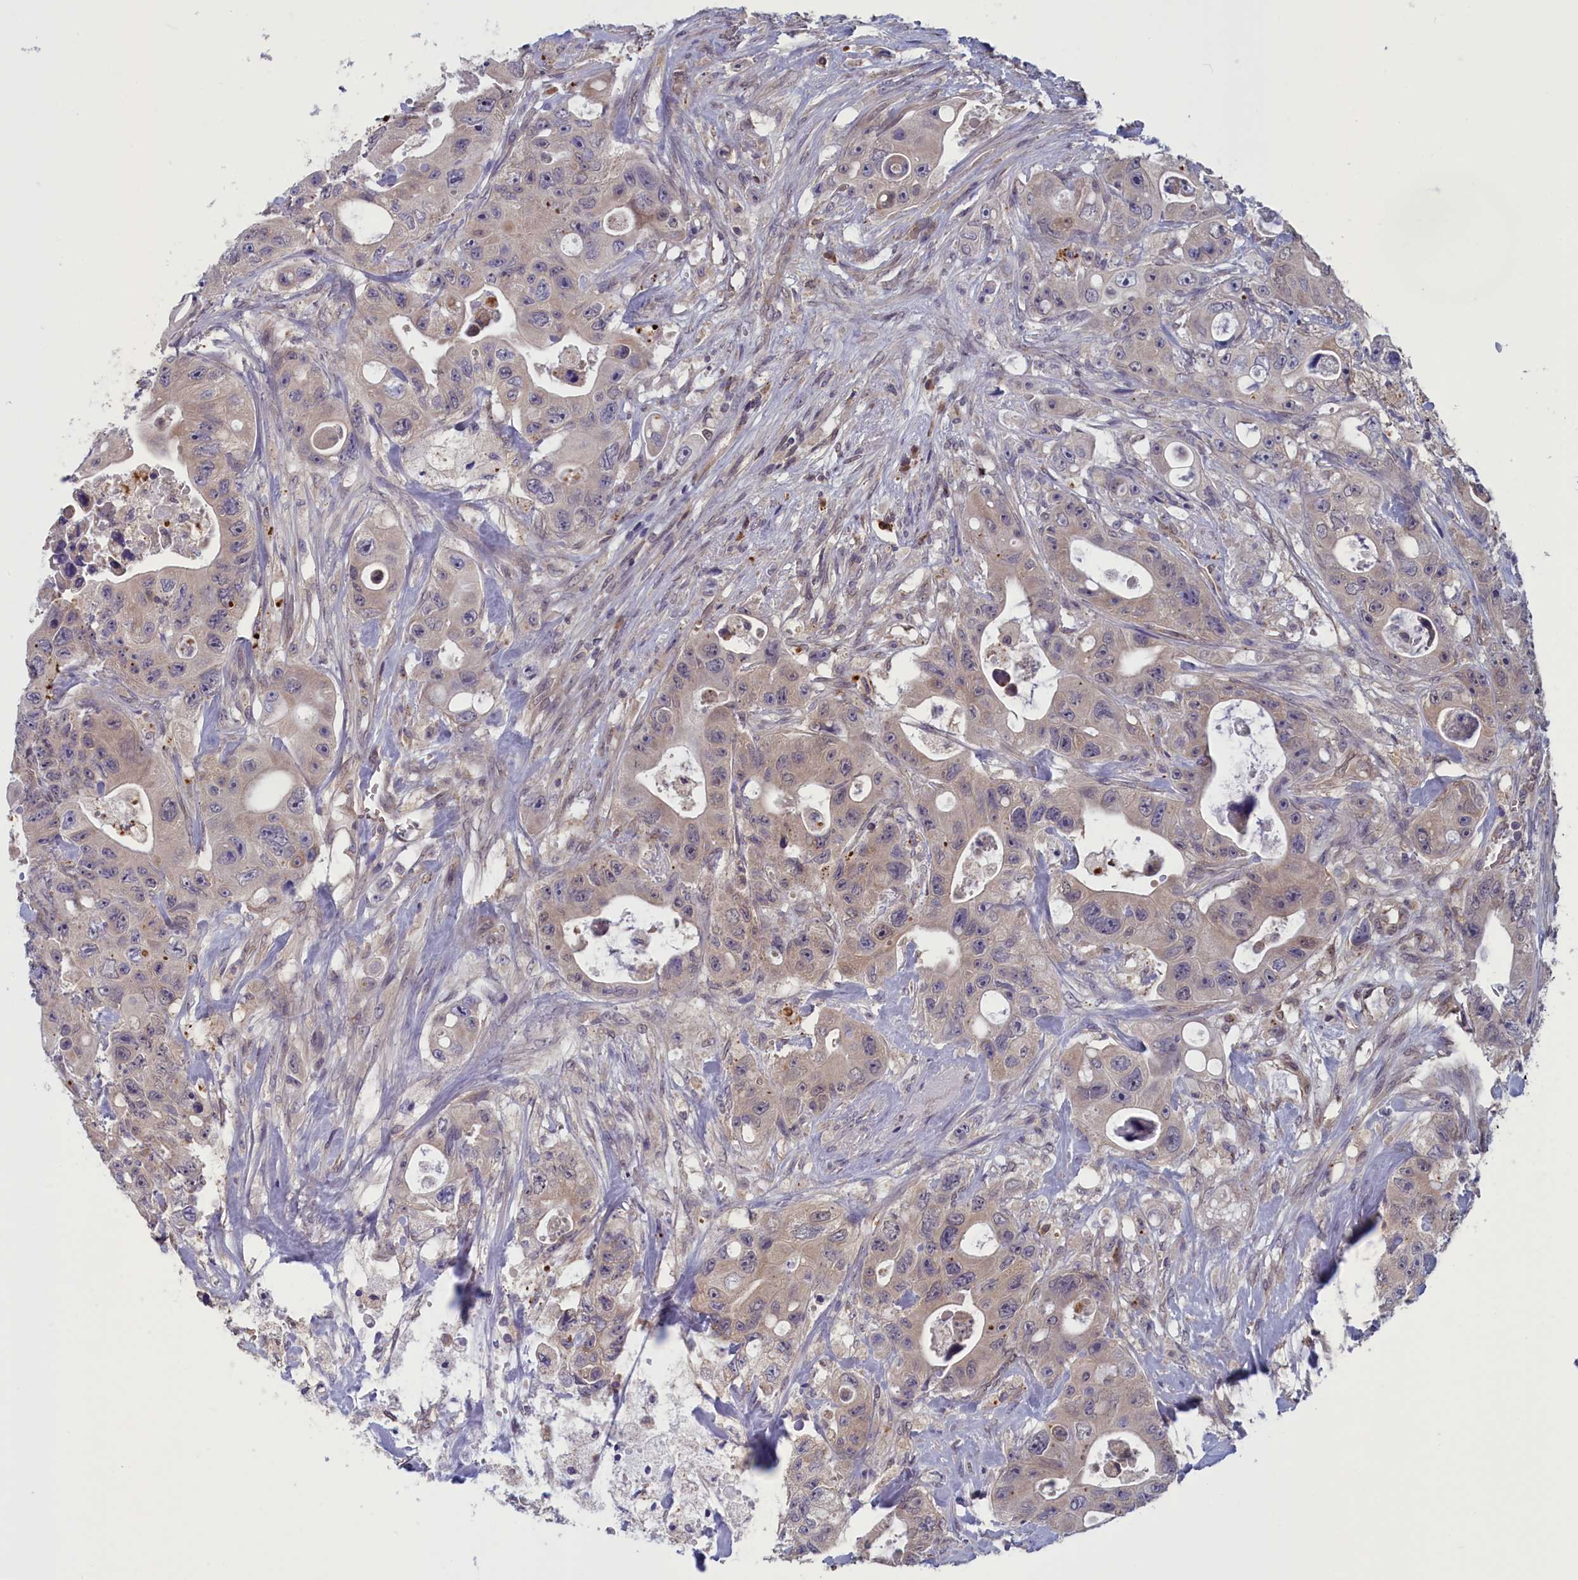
{"staining": {"intensity": "negative", "quantity": "none", "location": "none"}, "tissue": "colorectal cancer", "cell_type": "Tumor cells", "image_type": "cancer", "snomed": [{"axis": "morphology", "description": "Adenocarcinoma, NOS"}, {"axis": "topography", "description": "Colon"}], "caption": "An immunohistochemistry photomicrograph of colorectal cancer (adenocarcinoma) is shown. There is no staining in tumor cells of colorectal cancer (adenocarcinoma).", "gene": "MRI1", "patient": {"sex": "female", "age": 46}}